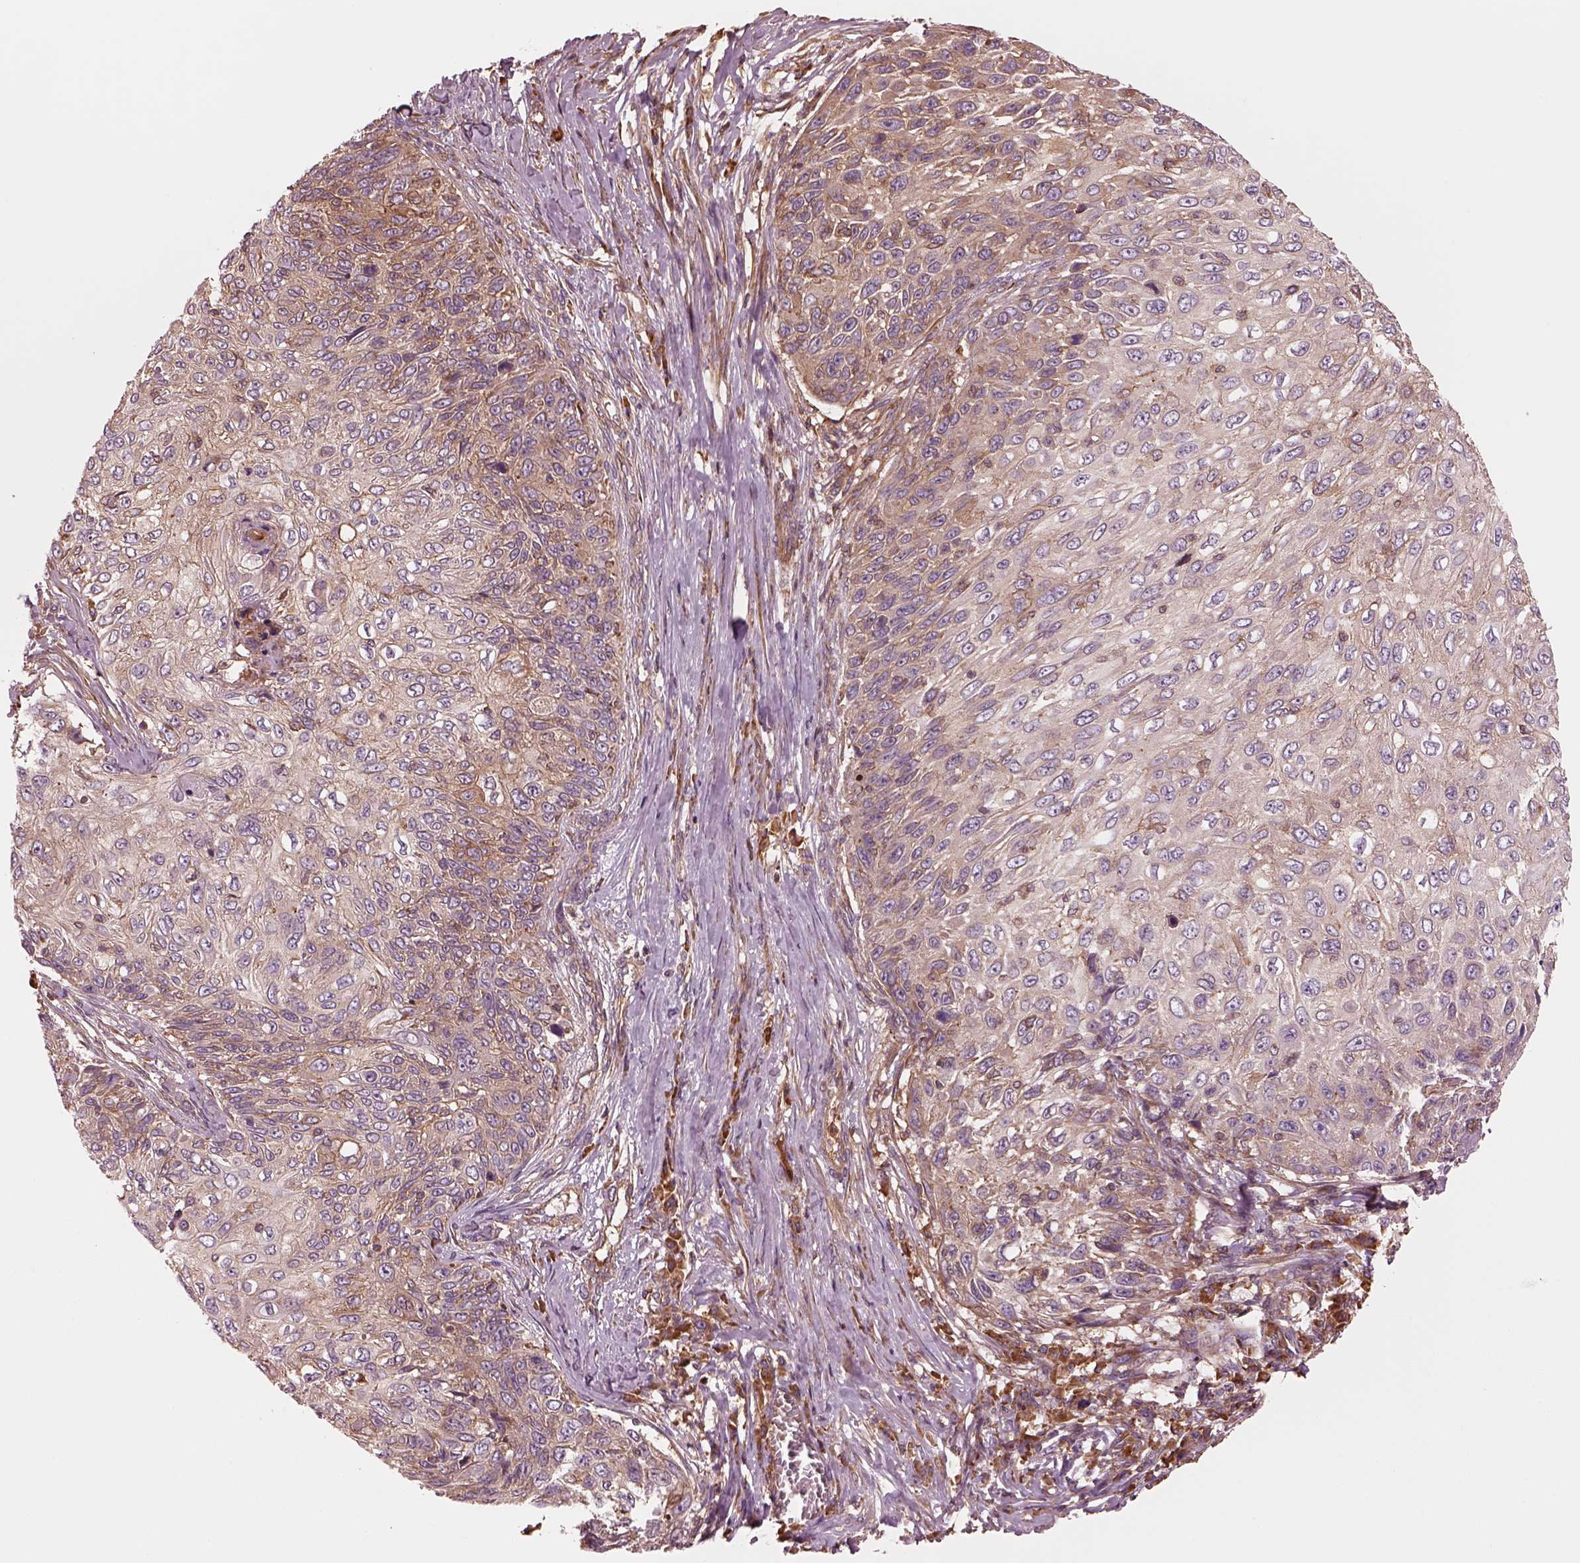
{"staining": {"intensity": "weak", "quantity": "25%-75%", "location": "cytoplasmic/membranous"}, "tissue": "skin cancer", "cell_type": "Tumor cells", "image_type": "cancer", "snomed": [{"axis": "morphology", "description": "Squamous cell carcinoma, NOS"}, {"axis": "topography", "description": "Skin"}], "caption": "Skin cancer was stained to show a protein in brown. There is low levels of weak cytoplasmic/membranous positivity in about 25%-75% of tumor cells.", "gene": "ASCC2", "patient": {"sex": "male", "age": 92}}